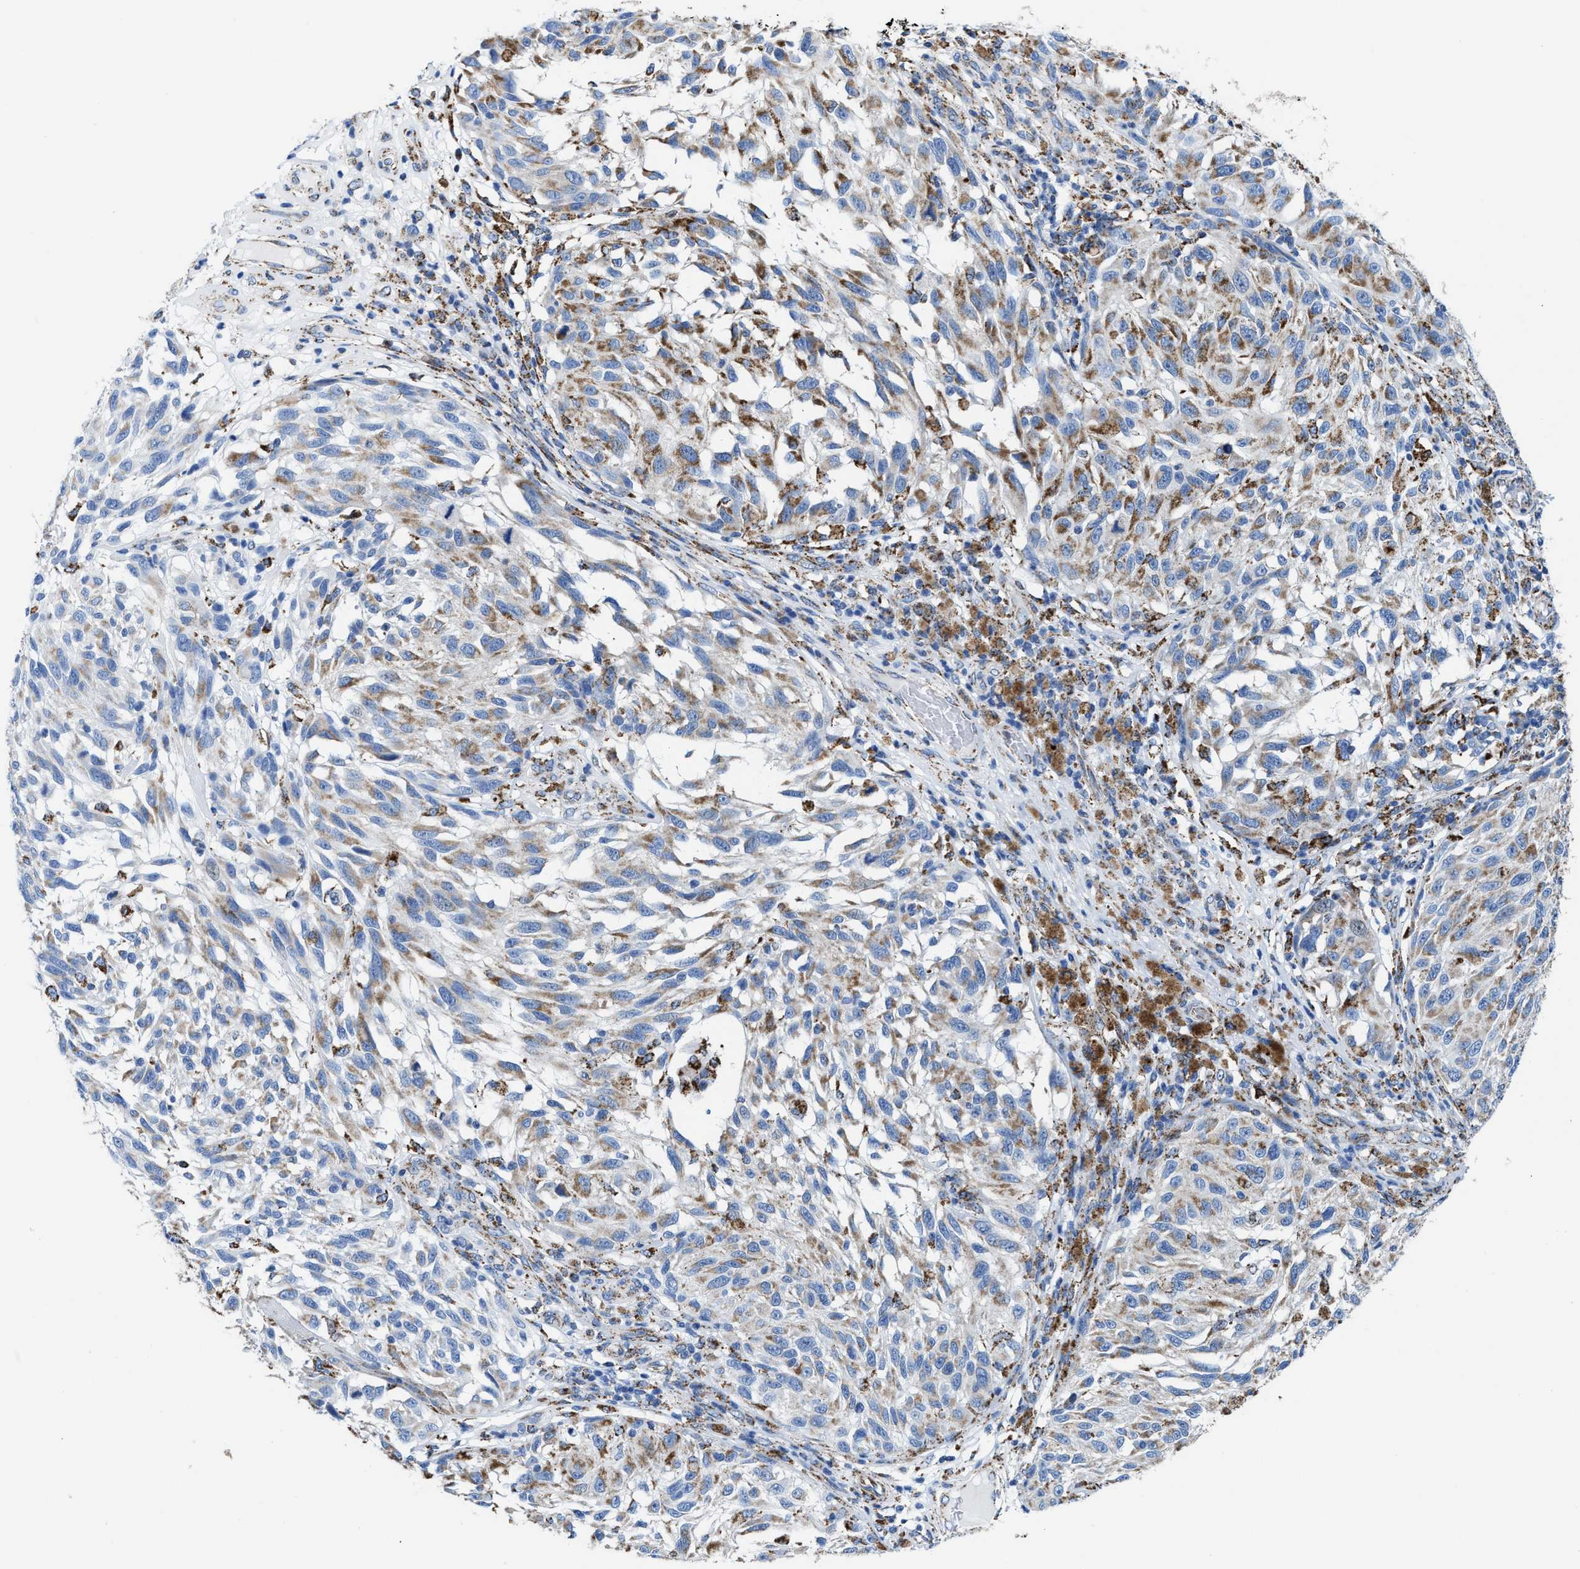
{"staining": {"intensity": "moderate", "quantity": ">75%", "location": "cytoplasmic/membranous"}, "tissue": "melanoma", "cell_type": "Tumor cells", "image_type": "cancer", "snomed": [{"axis": "morphology", "description": "Malignant melanoma, NOS"}, {"axis": "topography", "description": "Skin"}], "caption": "Melanoma tissue exhibits moderate cytoplasmic/membranous staining in about >75% of tumor cells, visualized by immunohistochemistry. (DAB IHC, brown staining for protein, blue staining for nuclei).", "gene": "ALDH1B1", "patient": {"sex": "female", "age": 73}}